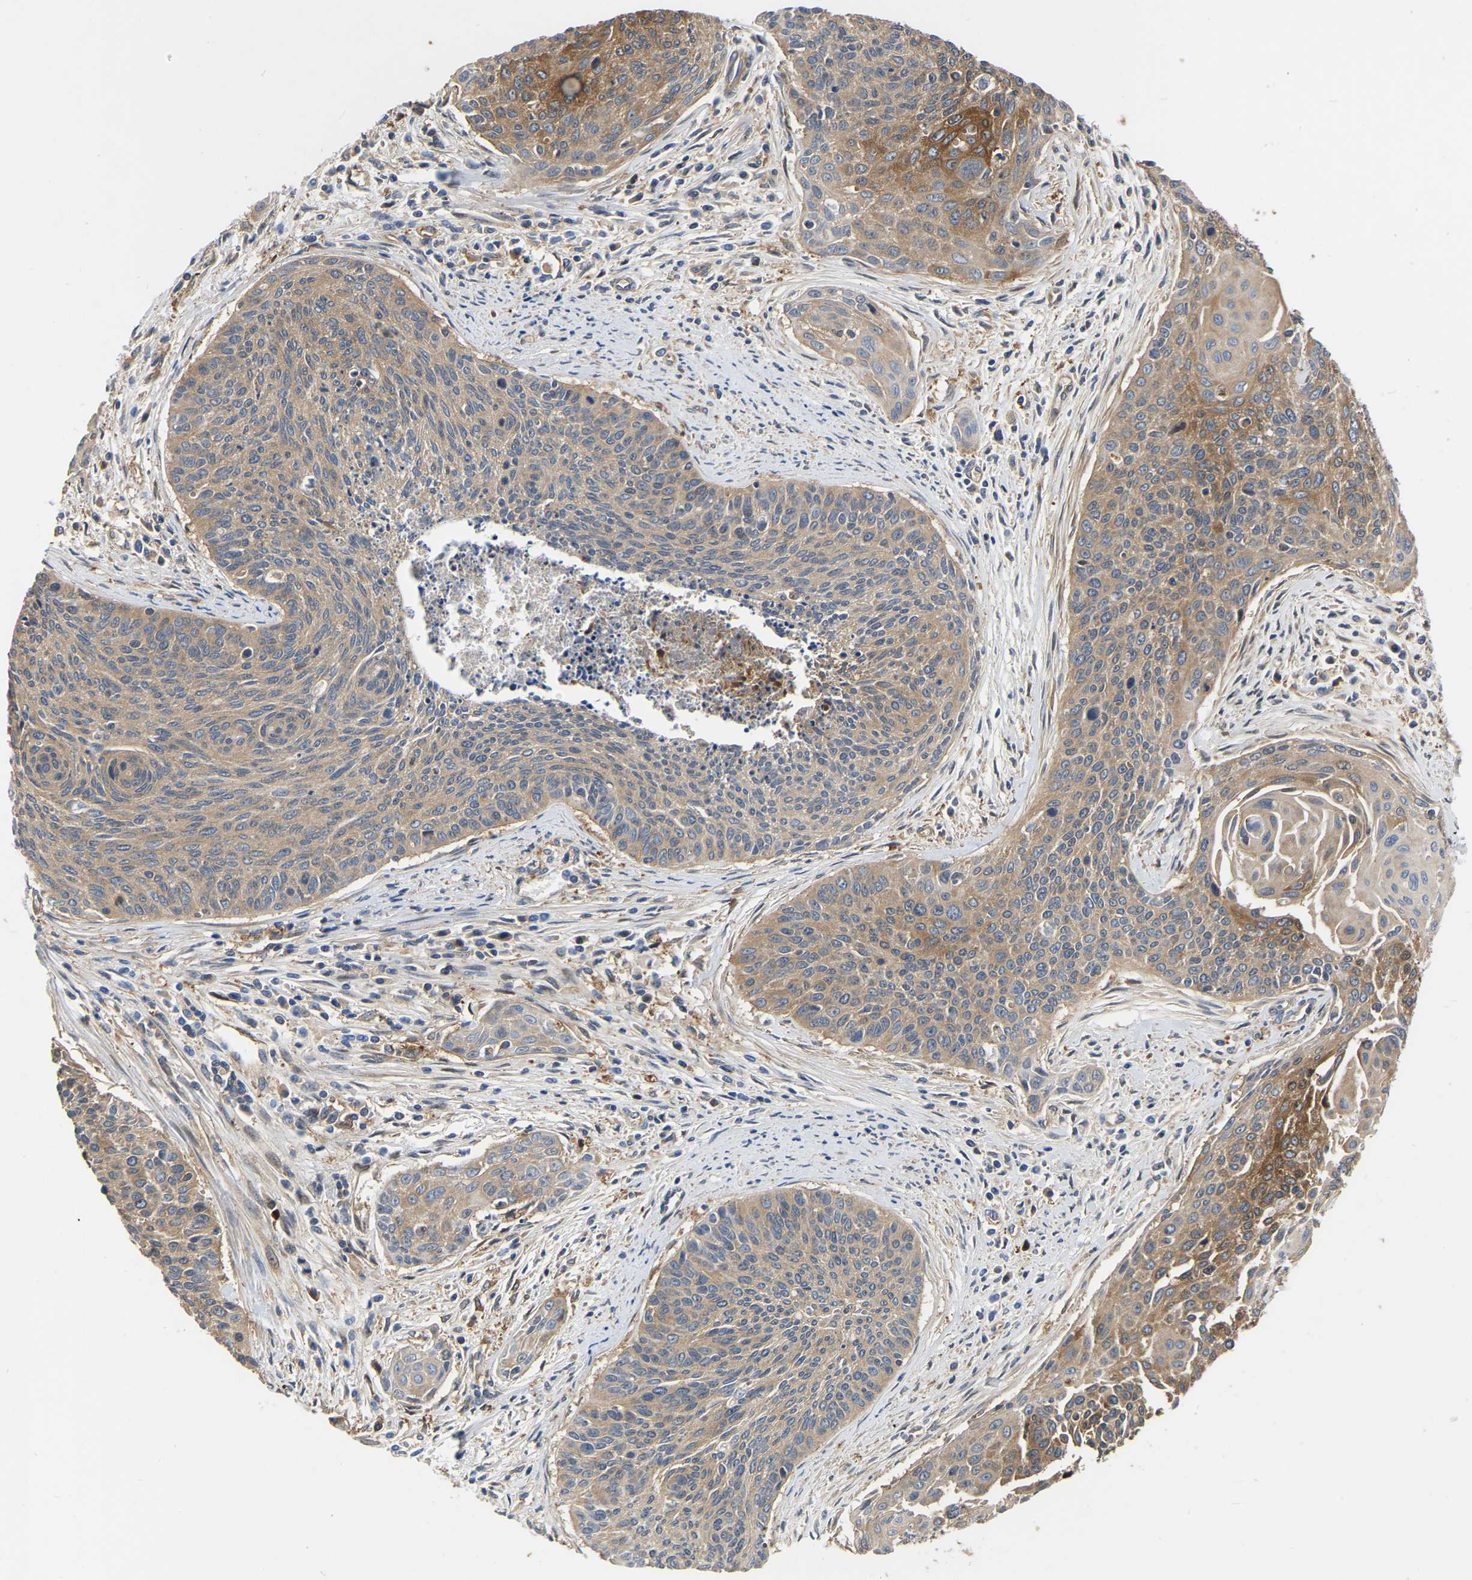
{"staining": {"intensity": "moderate", "quantity": ">75%", "location": "cytoplasmic/membranous"}, "tissue": "cervical cancer", "cell_type": "Tumor cells", "image_type": "cancer", "snomed": [{"axis": "morphology", "description": "Squamous cell carcinoma, NOS"}, {"axis": "topography", "description": "Cervix"}], "caption": "There is medium levels of moderate cytoplasmic/membranous positivity in tumor cells of cervical cancer (squamous cell carcinoma), as demonstrated by immunohistochemical staining (brown color).", "gene": "GARS1", "patient": {"sex": "female", "age": 55}}